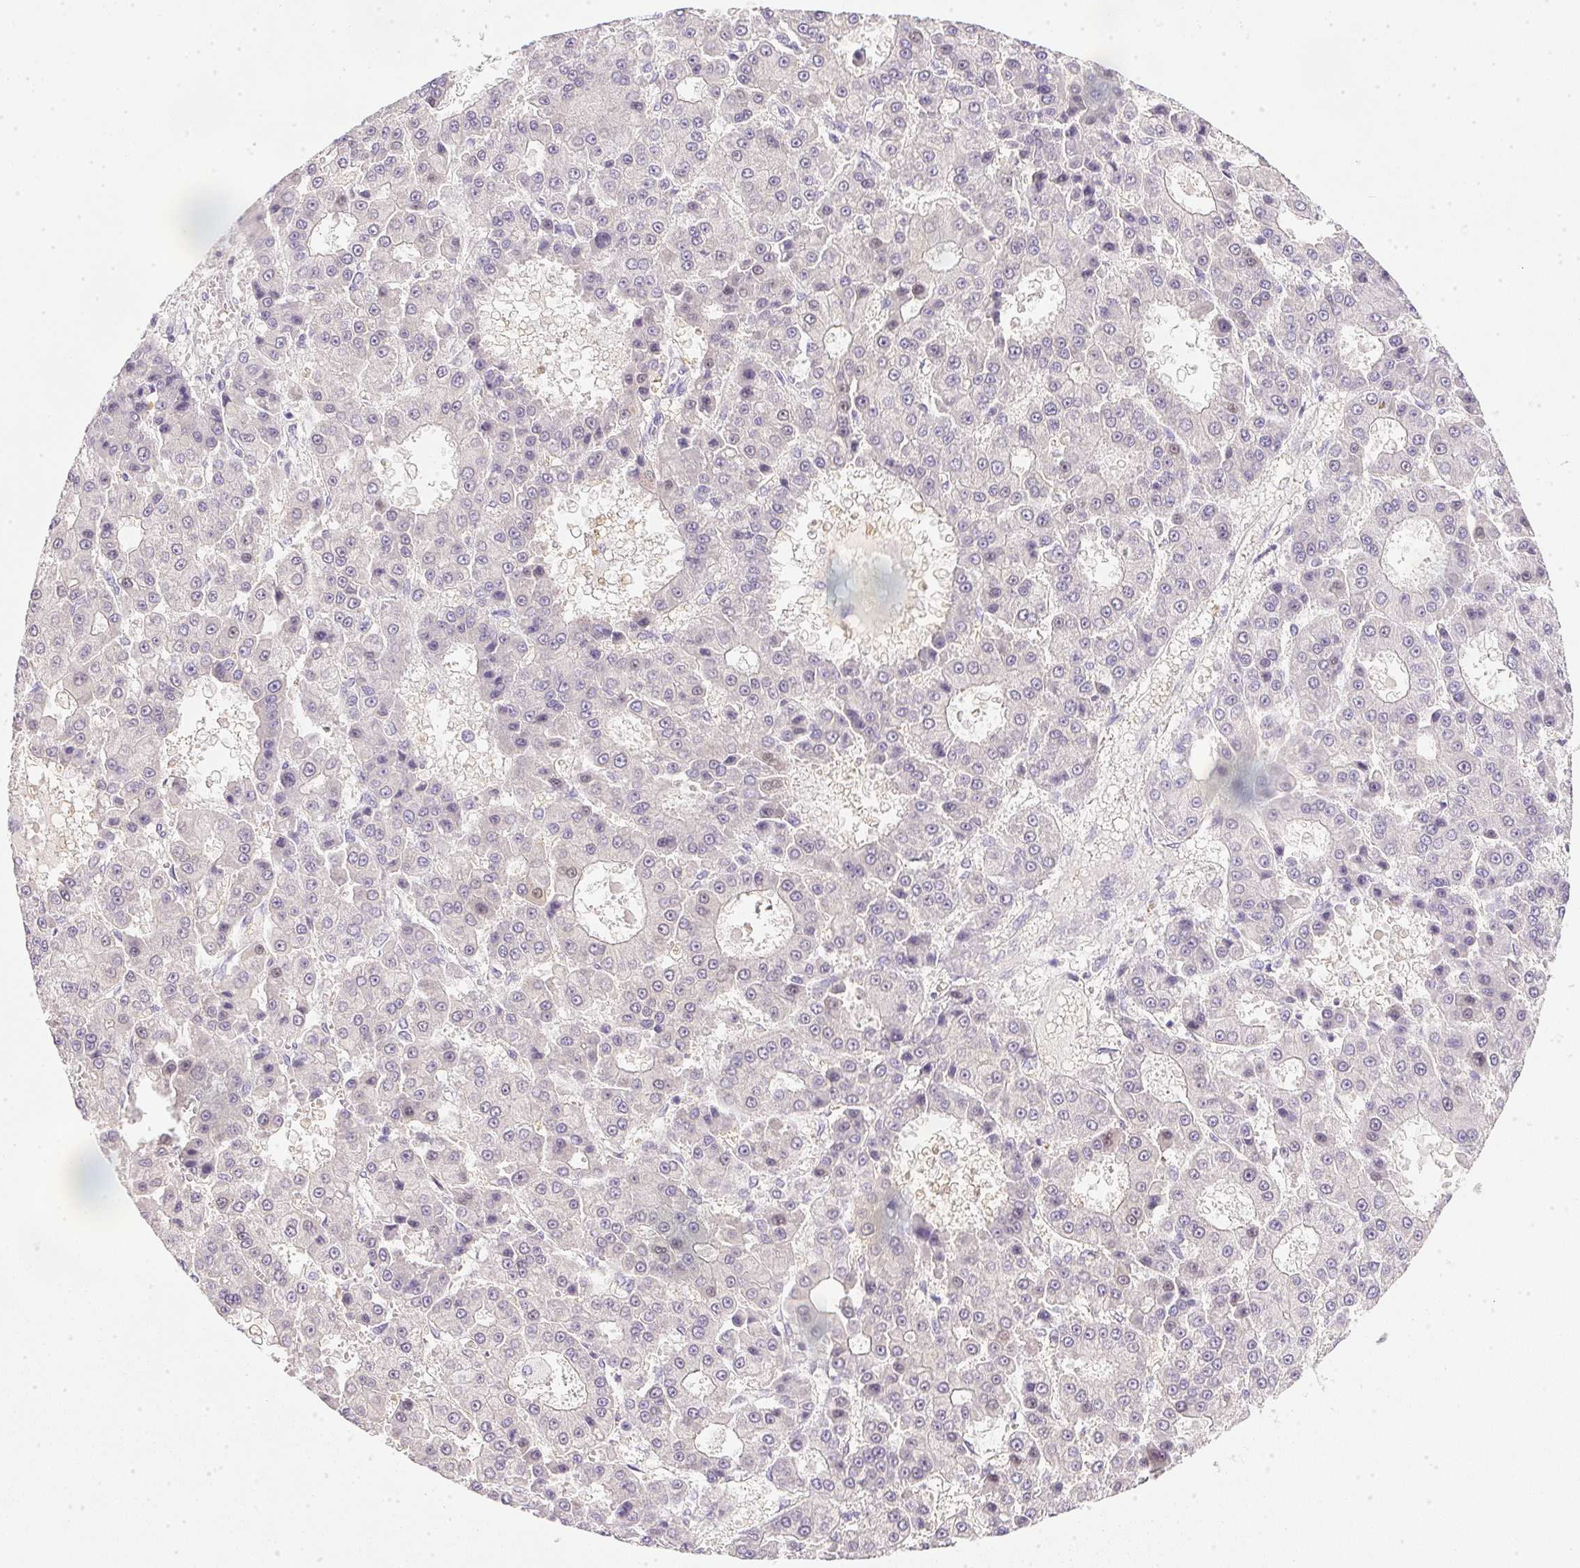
{"staining": {"intensity": "negative", "quantity": "none", "location": "none"}, "tissue": "liver cancer", "cell_type": "Tumor cells", "image_type": "cancer", "snomed": [{"axis": "morphology", "description": "Carcinoma, Hepatocellular, NOS"}, {"axis": "topography", "description": "Liver"}], "caption": "Tumor cells show no significant positivity in liver hepatocellular carcinoma. Nuclei are stained in blue.", "gene": "SLC17A7", "patient": {"sex": "male", "age": 70}}